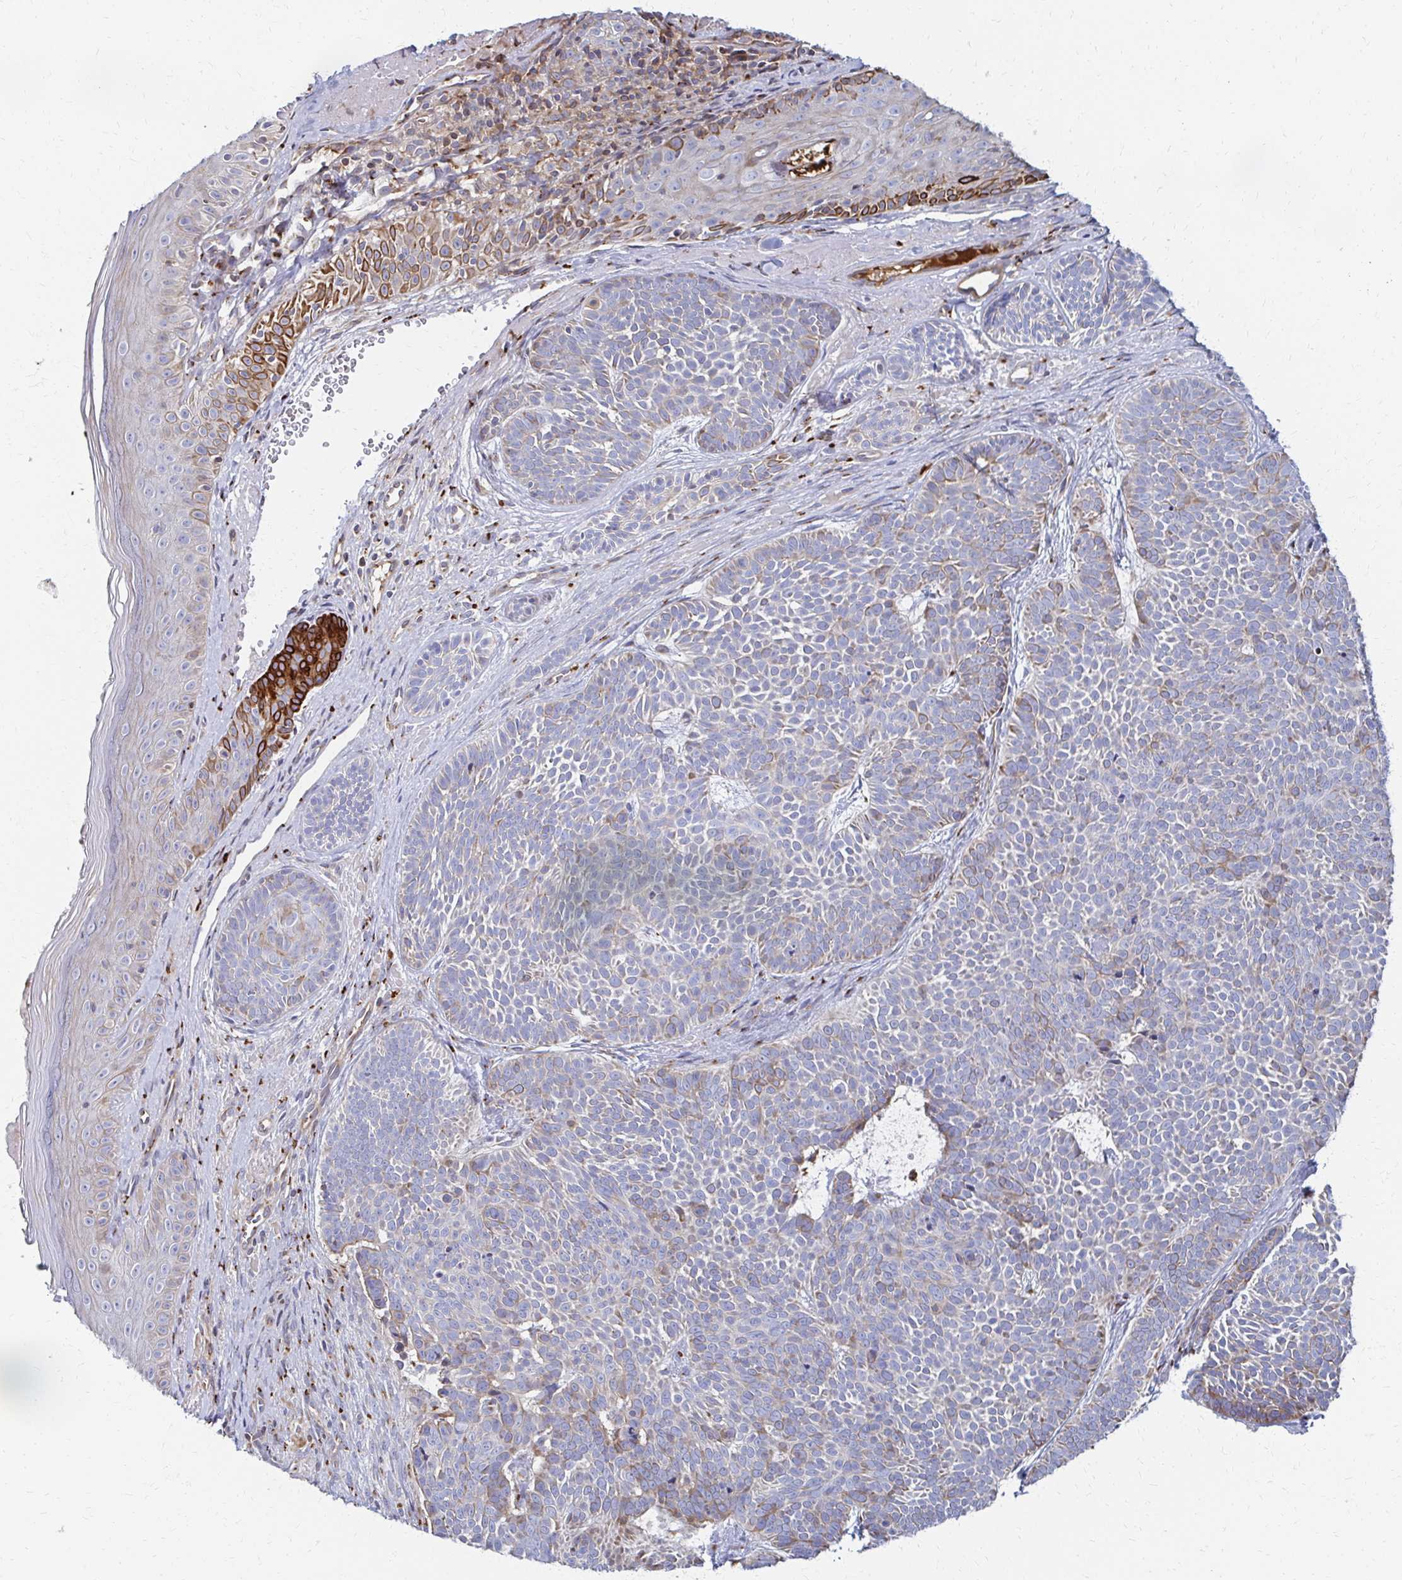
{"staining": {"intensity": "weak", "quantity": "<25%", "location": "cytoplasmic/membranous"}, "tissue": "skin cancer", "cell_type": "Tumor cells", "image_type": "cancer", "snomed": [{"axis": "morphology", "description": "Basal cell carcinoma"}, {"axis": "topography", "description": "Skin"}], "caption": "The image displays no staining of tumor cells in skin basal cell carcinoma.", "gene": "MAN1A1", "patient": {"sex": "male", "age": 81}}